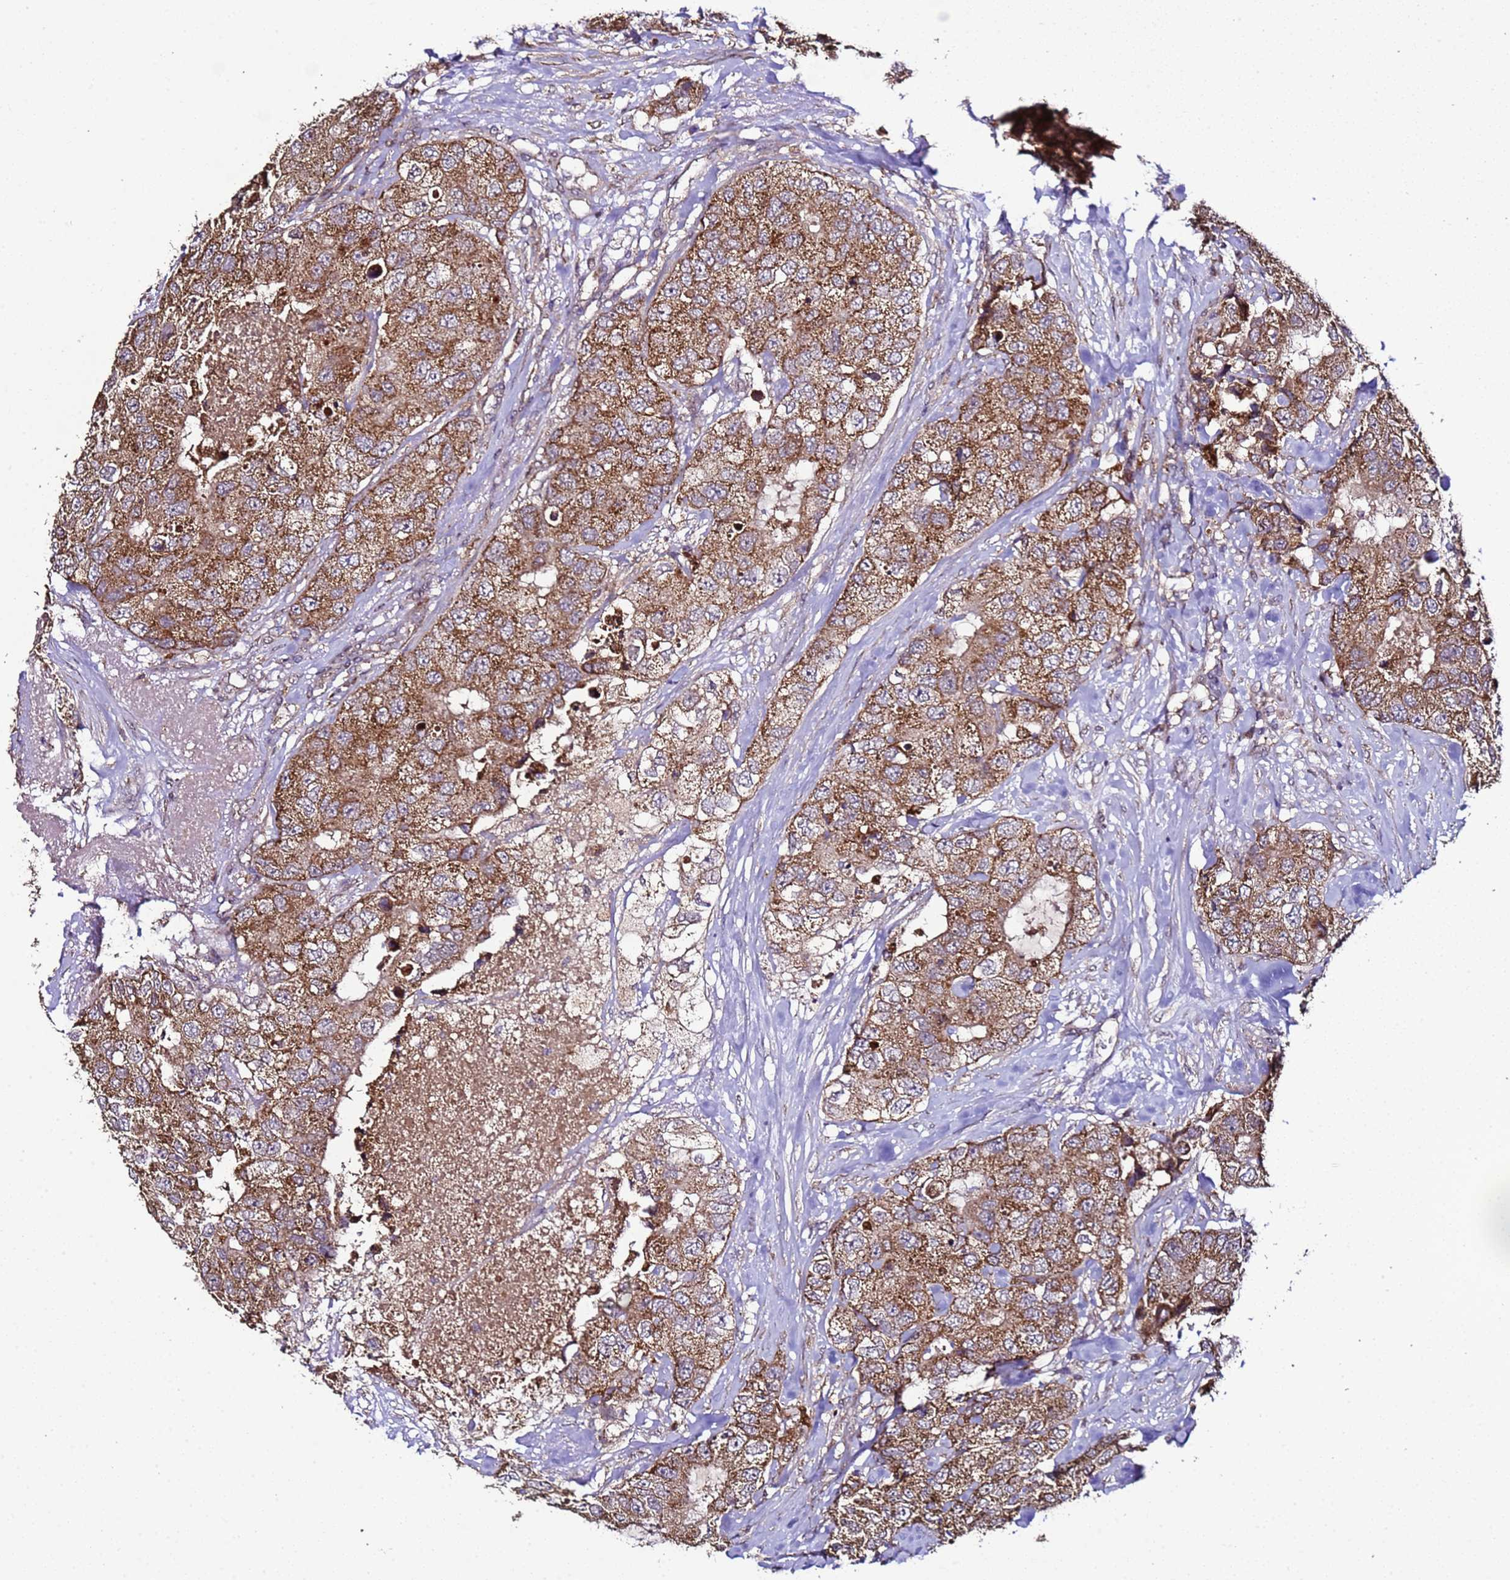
{"staining": {"intensity": "strong", "quantity": ">75%", "location": "cytoplasmic/membranous"}, "tissue": "breast cancer", "cell_type": "Tumor cells", "image_type": "cancer", "snomed": [{"axis": "morphology", "description": "Duct carcinoma"}, {"axis": "topography", "description": "Breast"}], "caption": "Strong cytoplasmic/membranous expression for a protein is identified in approximately >75% of tumor cells of breast cancer using IHC.", "gene": "HSPBAP1", "patient": {"sex": "female", "age": 62}}